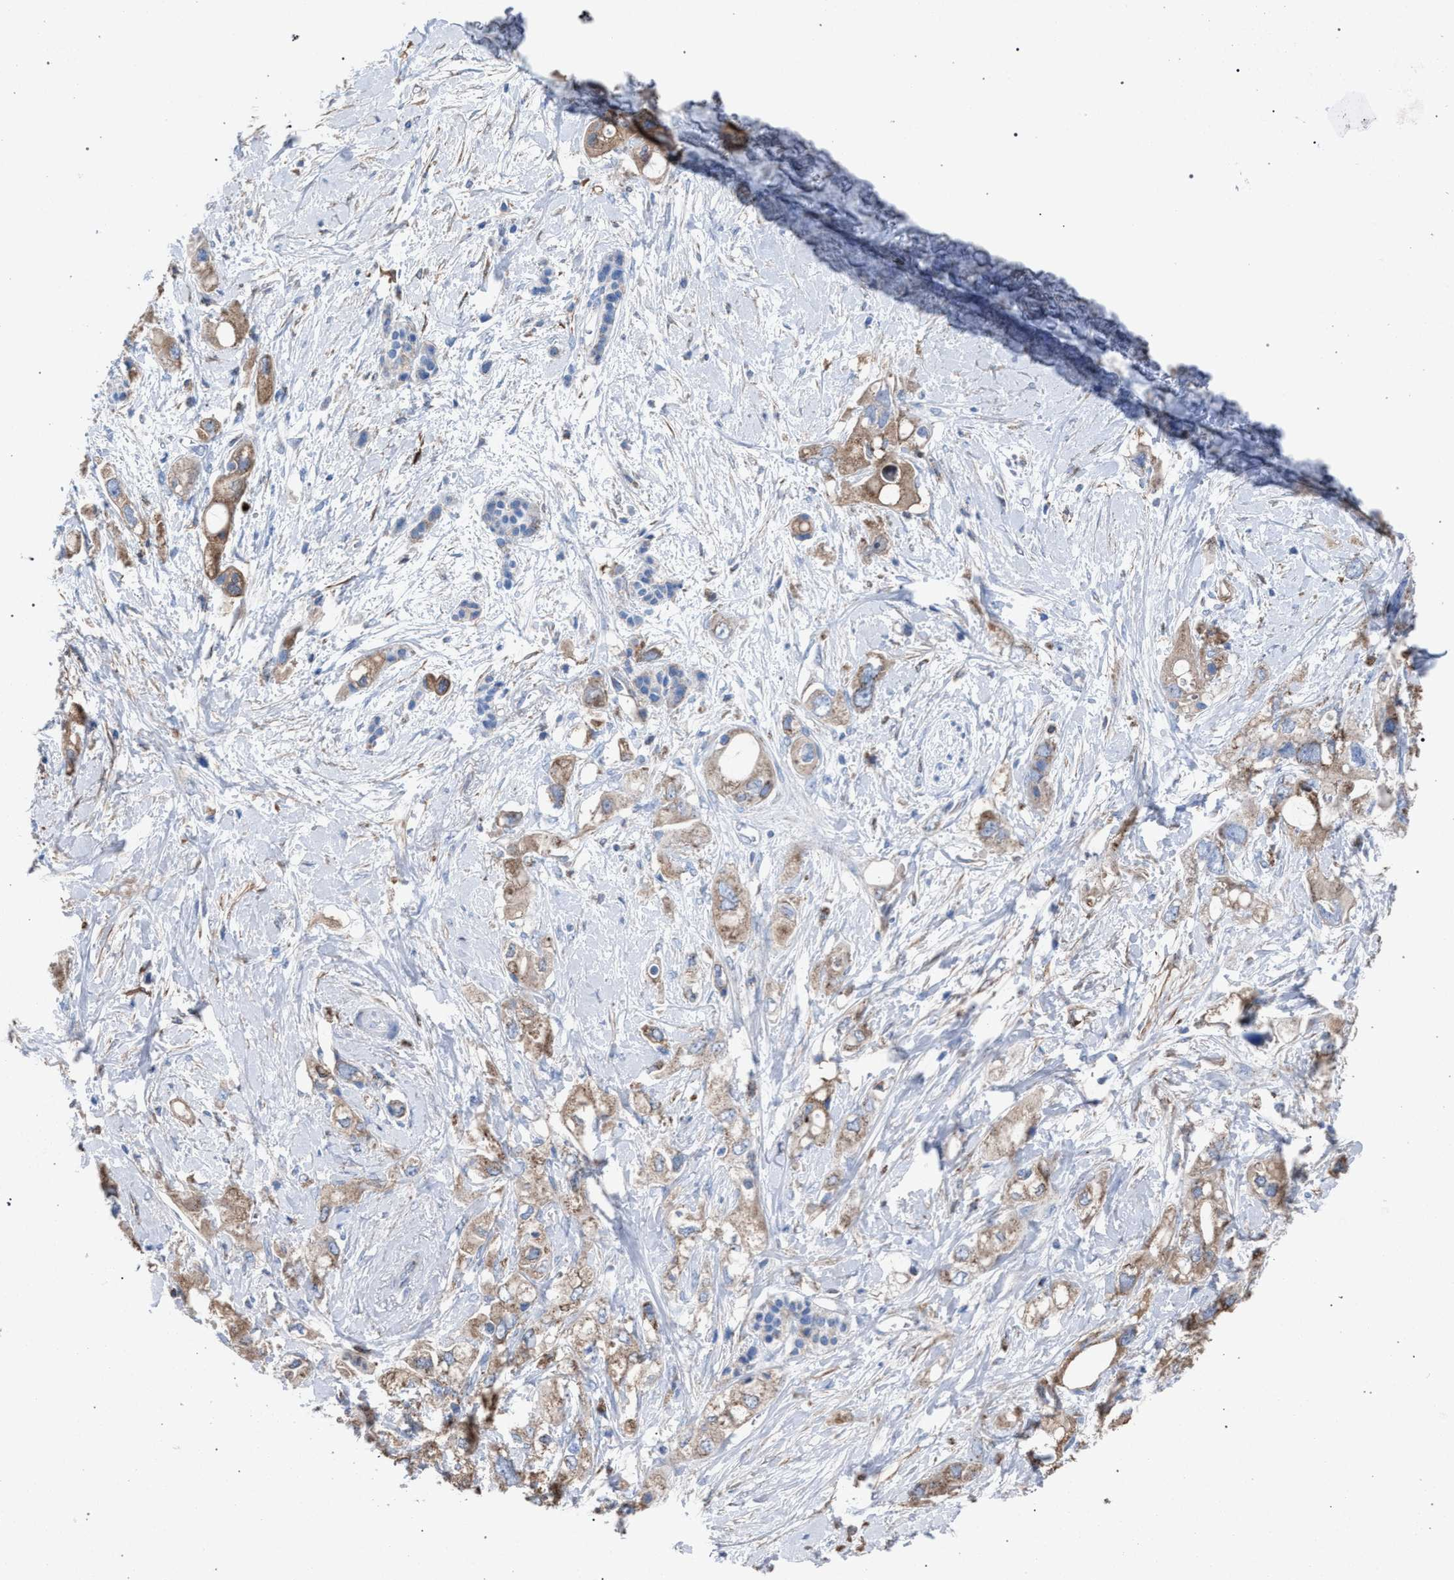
{"staining": {"intensity": "weak", "quantity": ">75%", "location": "cytoplasmic/membranous"}, "tissue": "pancreatic cancer", "cell_type": "Tumor cells", "image_type": "cancer", "snomed": [{"axis": "morphology", "description": "Adenocarcinoma, NOS"}, {"axis": "topography", "description": "Pancreas"}], "caption": "Protein expression analysis of pancreatic cancer (adenocarcinoma) reveals weak cytoplasmic/membranous positivity in about >75% of tumor cells.", "gene": "HSD17B4", "patient": {"sex": "female", "age": 56}}